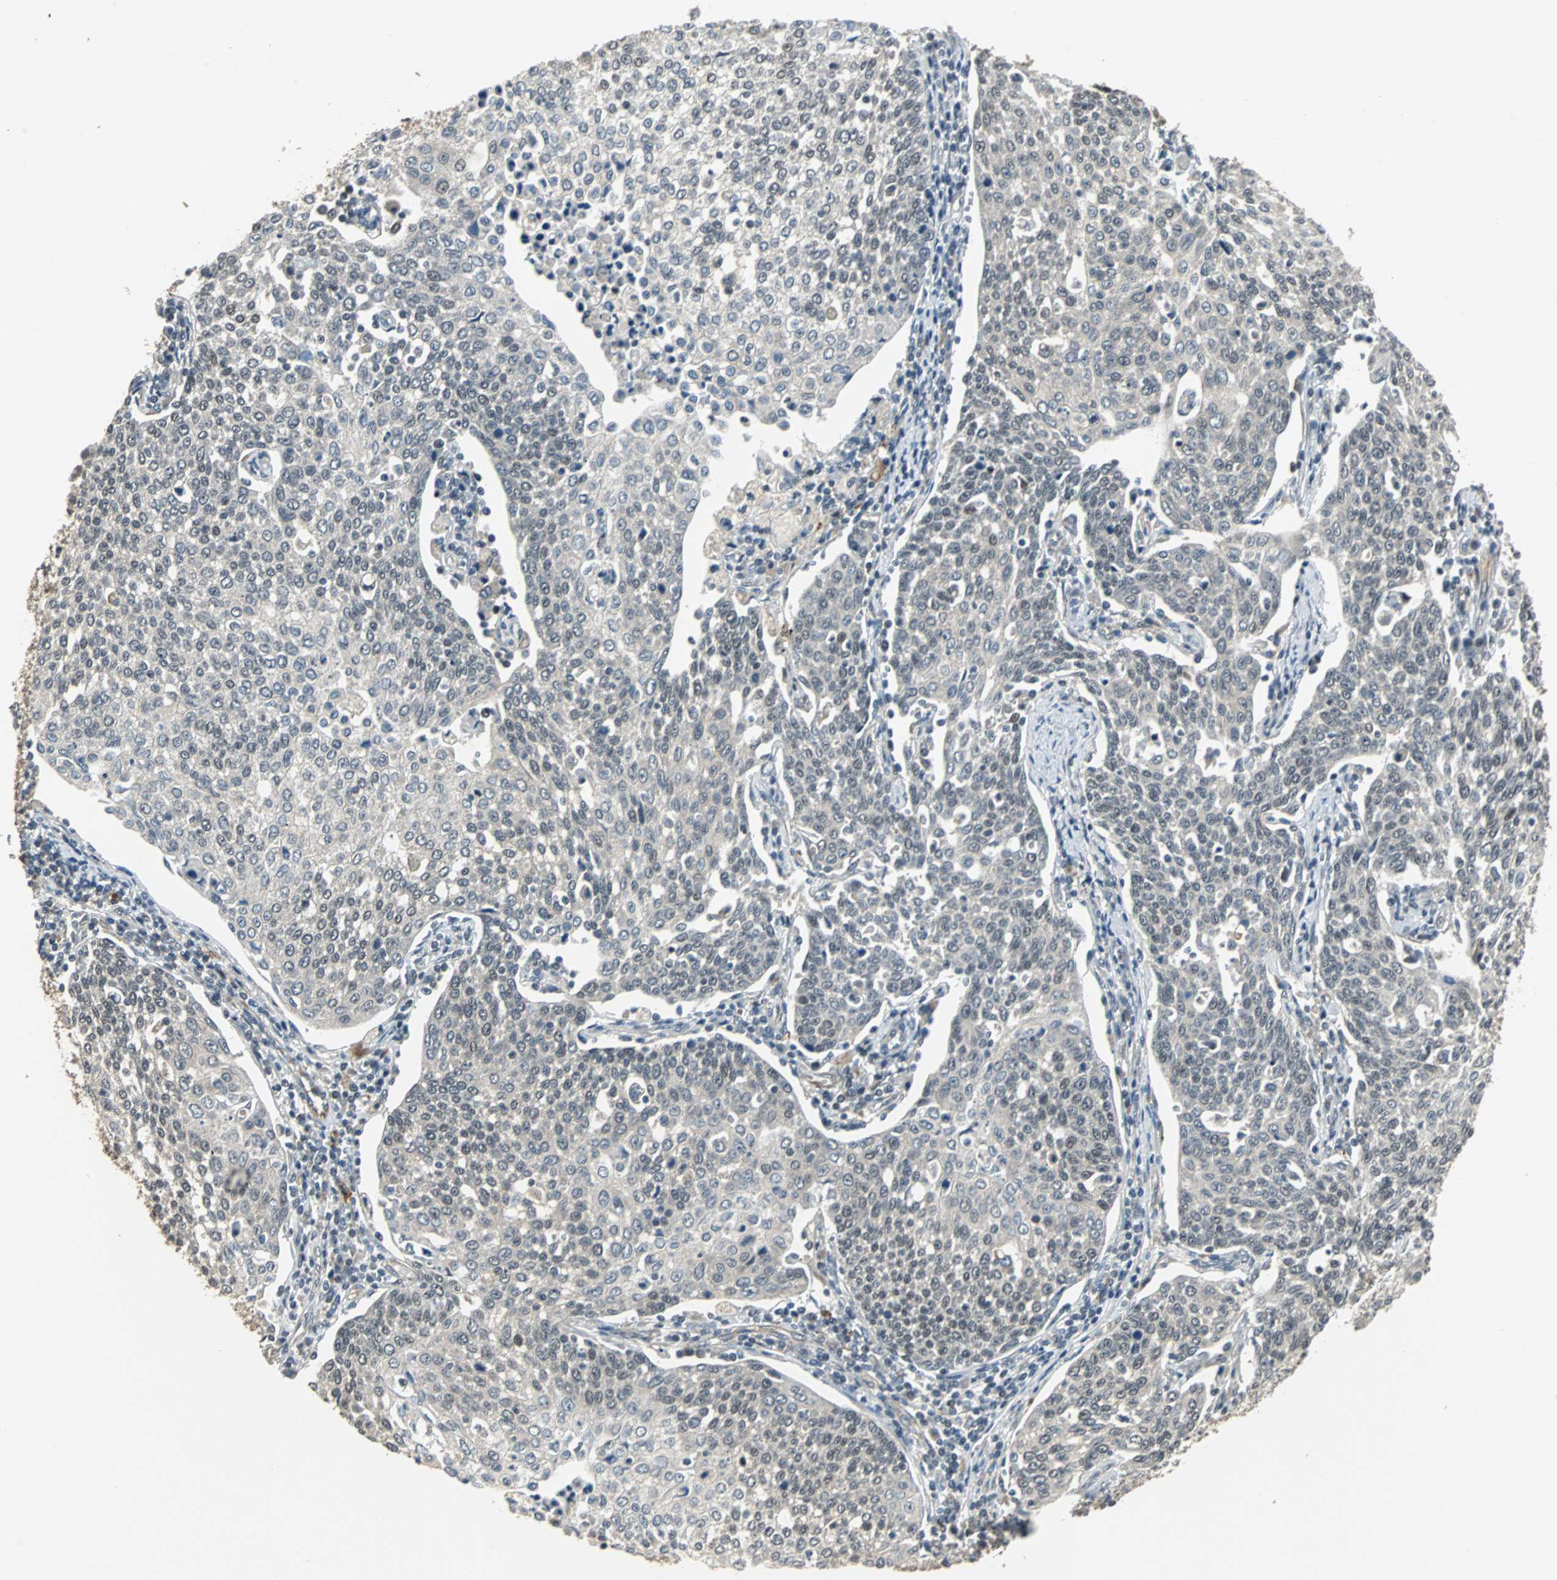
{"staining": {"intensity": "negative", "quantity": "none", "location": "none"}, "tissue": "cervical cancer", "cell_type": "Tumor cells", "image_type": "cancer", "snomed": [{"axis": "morphology", "description": "Squamous cell carcinoma, NOS"}, {"axis": "topography", "description": "Cervix"}], "caption": "Photomicrograph shows no significant protein expression in tumor cells of squamous cell carcinoma (cervical).", "gene": "MED4", "patient": {"sex": "female", "age": 34}}